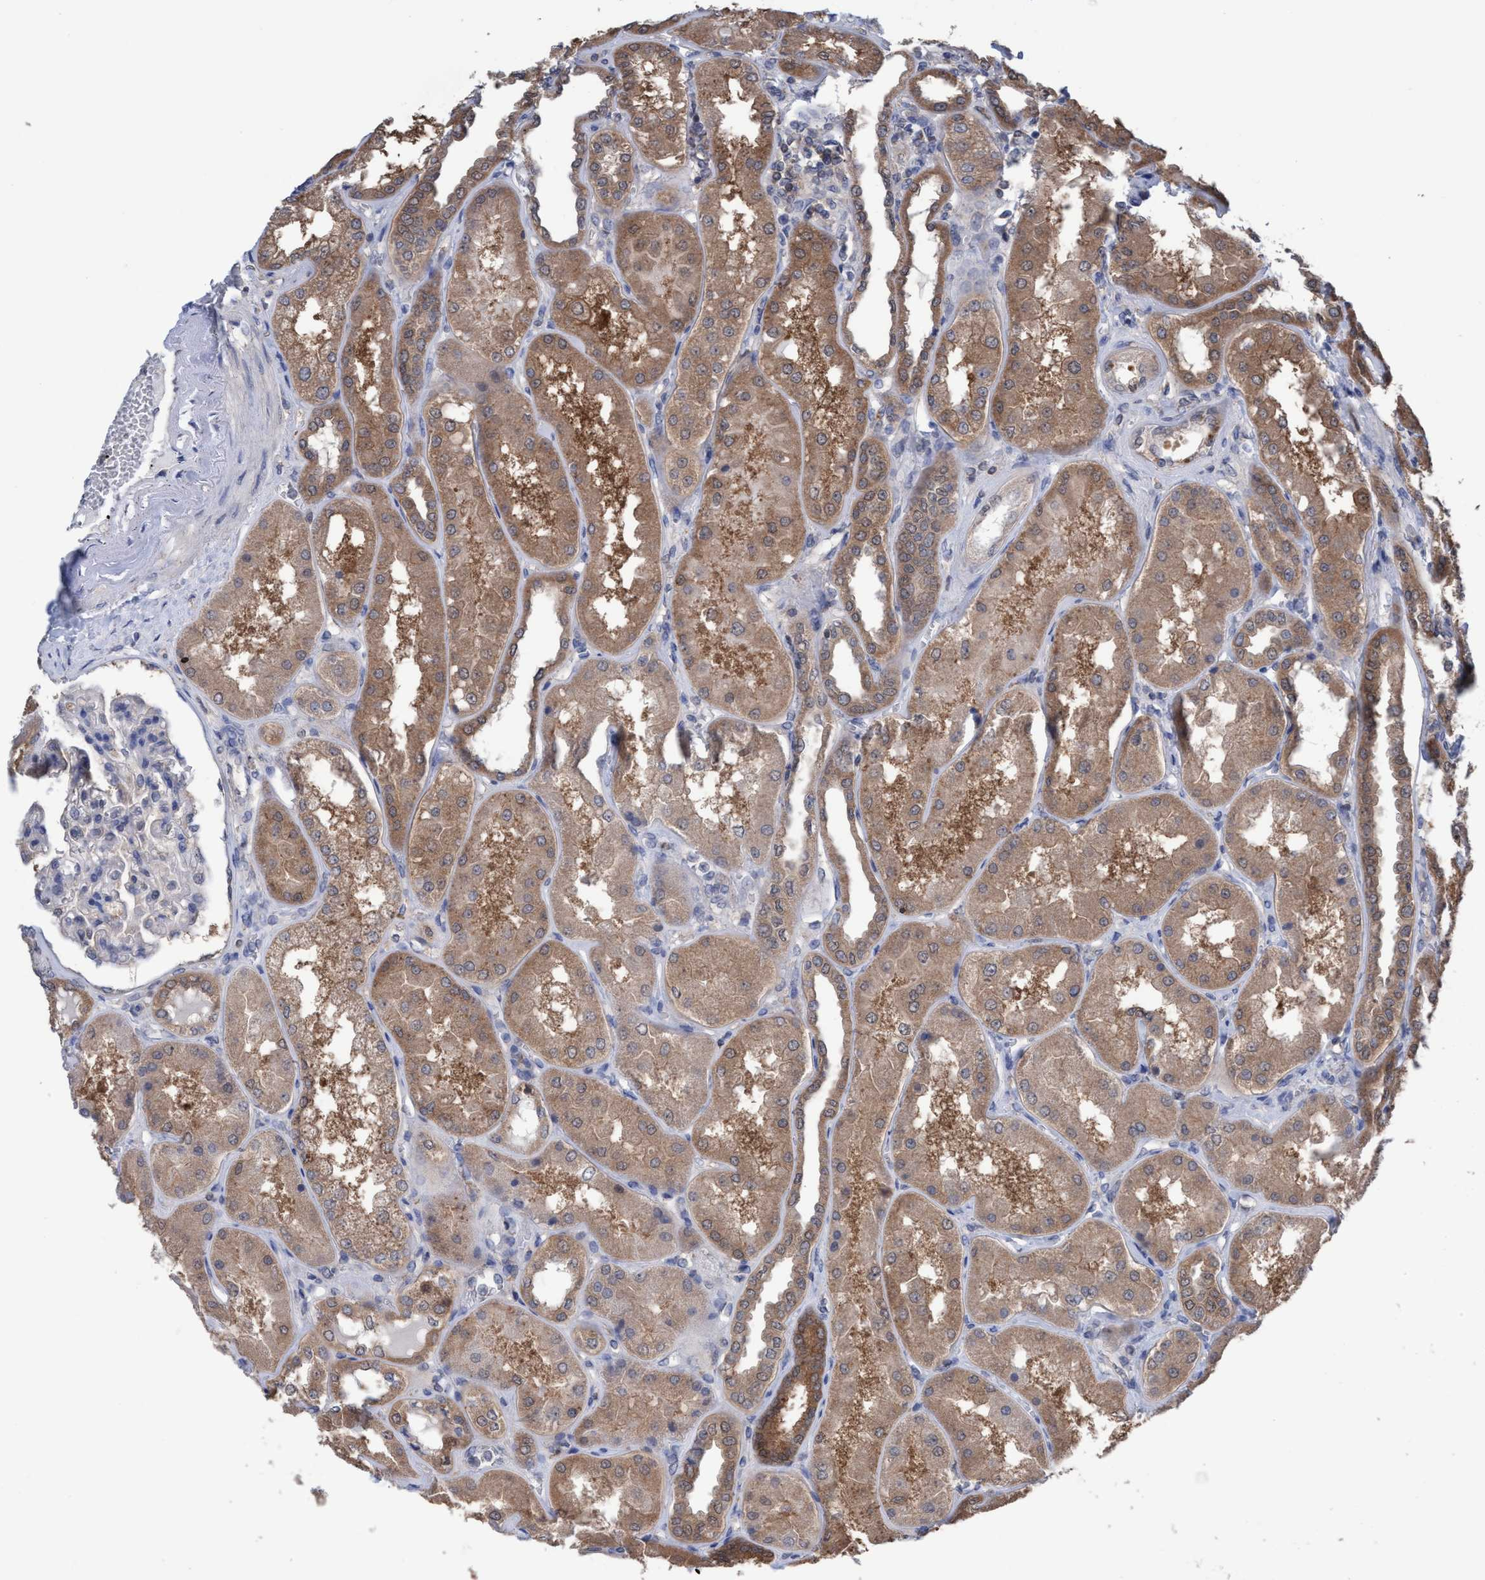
{"staining": {"intensity": "weak", "quantity": "<25%", "location": "cytoplasmic/membranous"}, "tissue": "kidney", "cell_type": "Cells in glomeruli", "image_type": "normal", "snomed": [{"axis": "morphology", "description": "Normal tissue, NOS"}, {"axis": "topography", "description": "Kidney"}], "caption": "An immunohistochemistry (IHC) micrograph of benign kidney is shown. There is no staining in cells in glomeruli of kidney.", "gene": "GLOD4", "patient": {"sex": "female", "age": 56}}